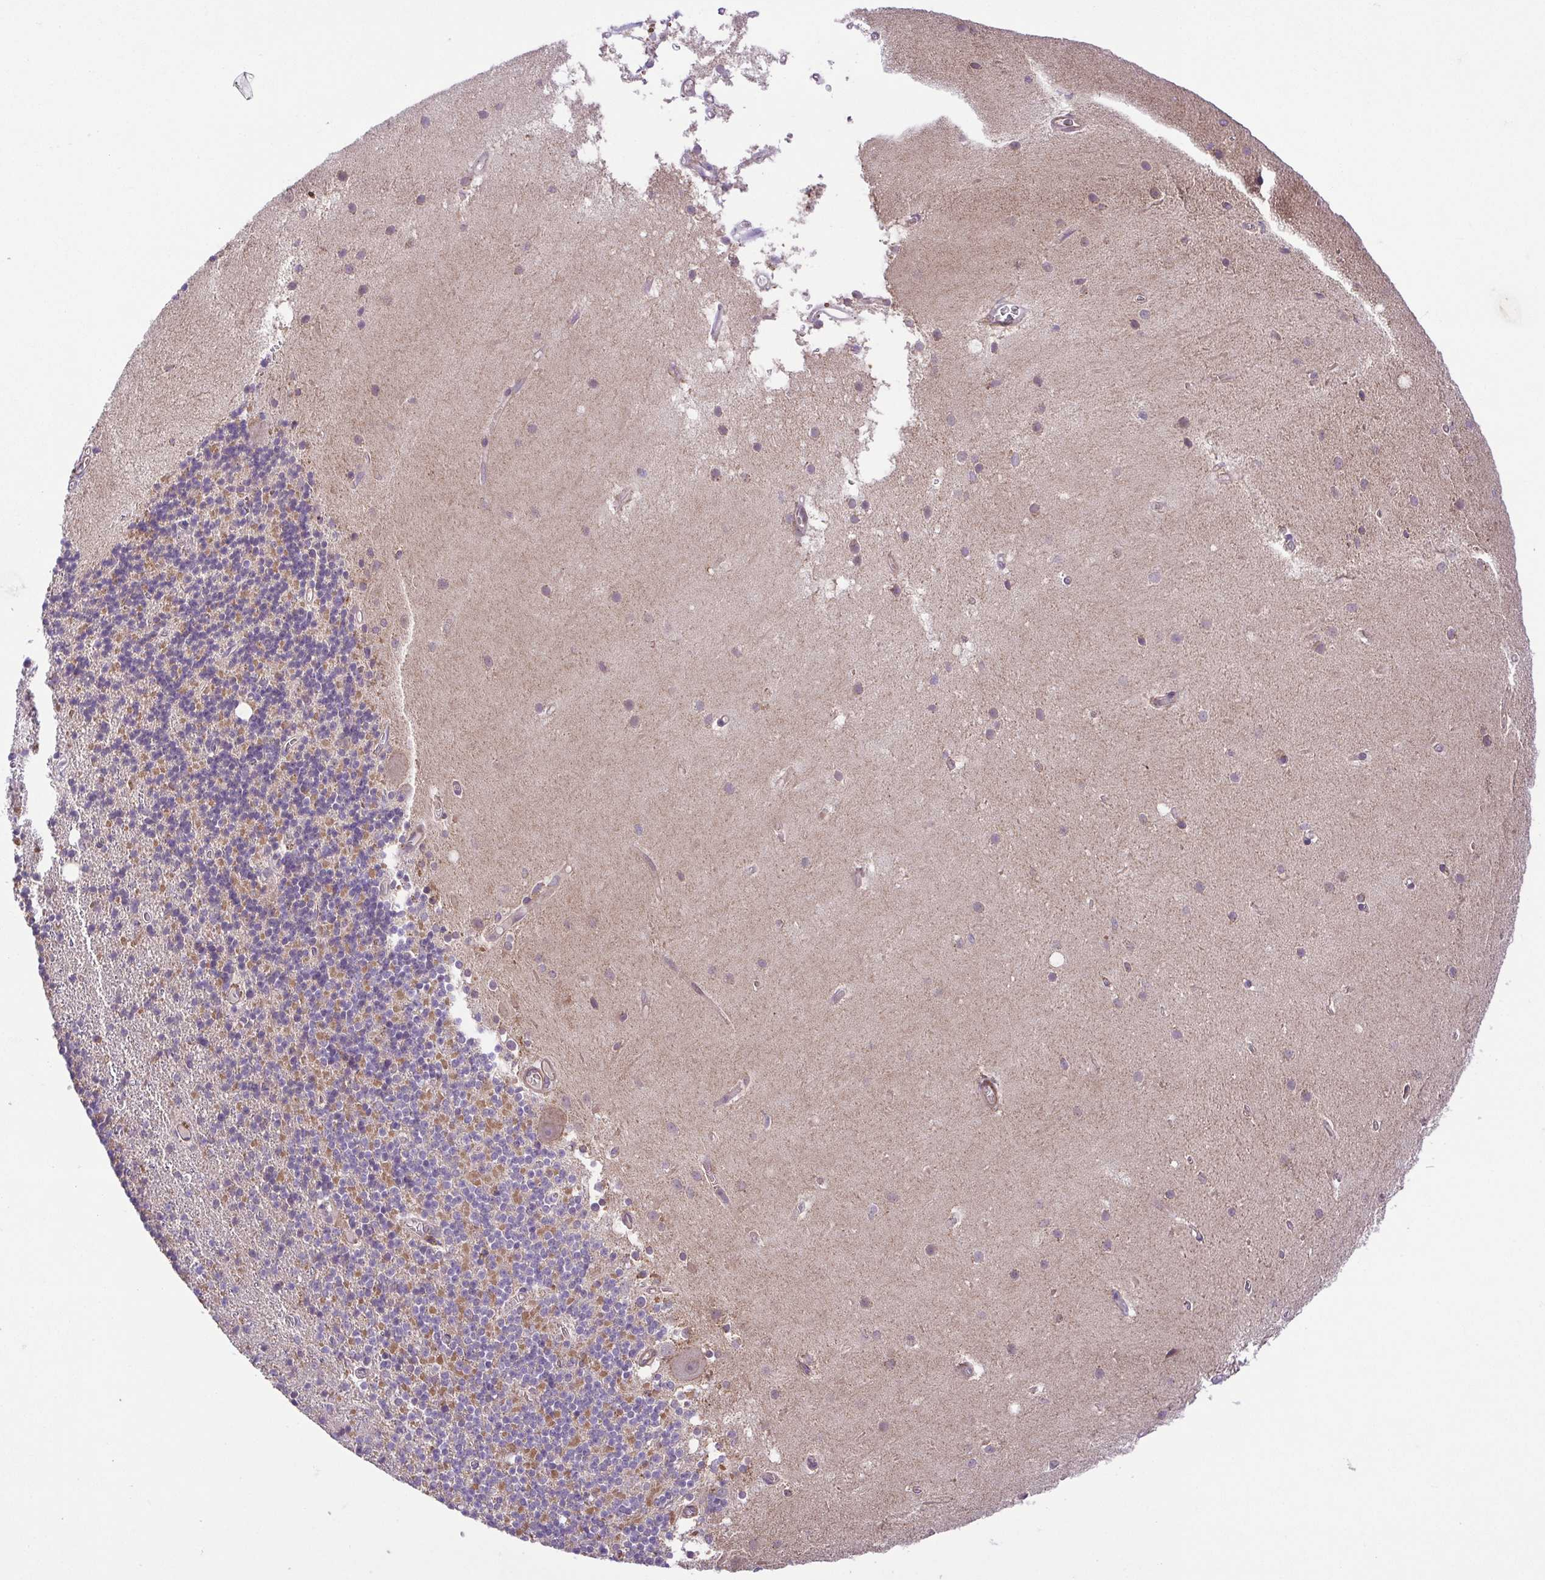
{"staining": {"intensity": "moderate", "quantity": "<25%", "location": "cytoplasmic/membranous"}, "tissue": "cerebellum", "cell_type": "Cells in granular layer", "image_type": "normal", "snomed": [{"axis": "morphology", "description": "Normal tissue, NOS"}, {"axis": "topography", "description": "Cerebellum"}], "caption": "A low amount of moderate cytoplasmic/membranous positivity is appreciated in about <25% of cells in granular layer in normal cerebellum. The staining was performed using DAB, with brown indicating positive protein expression. Nuclei are stained blue with hematoxylin.", "gene": "IDE", "patient": {"sex": "male", "age": 70}}